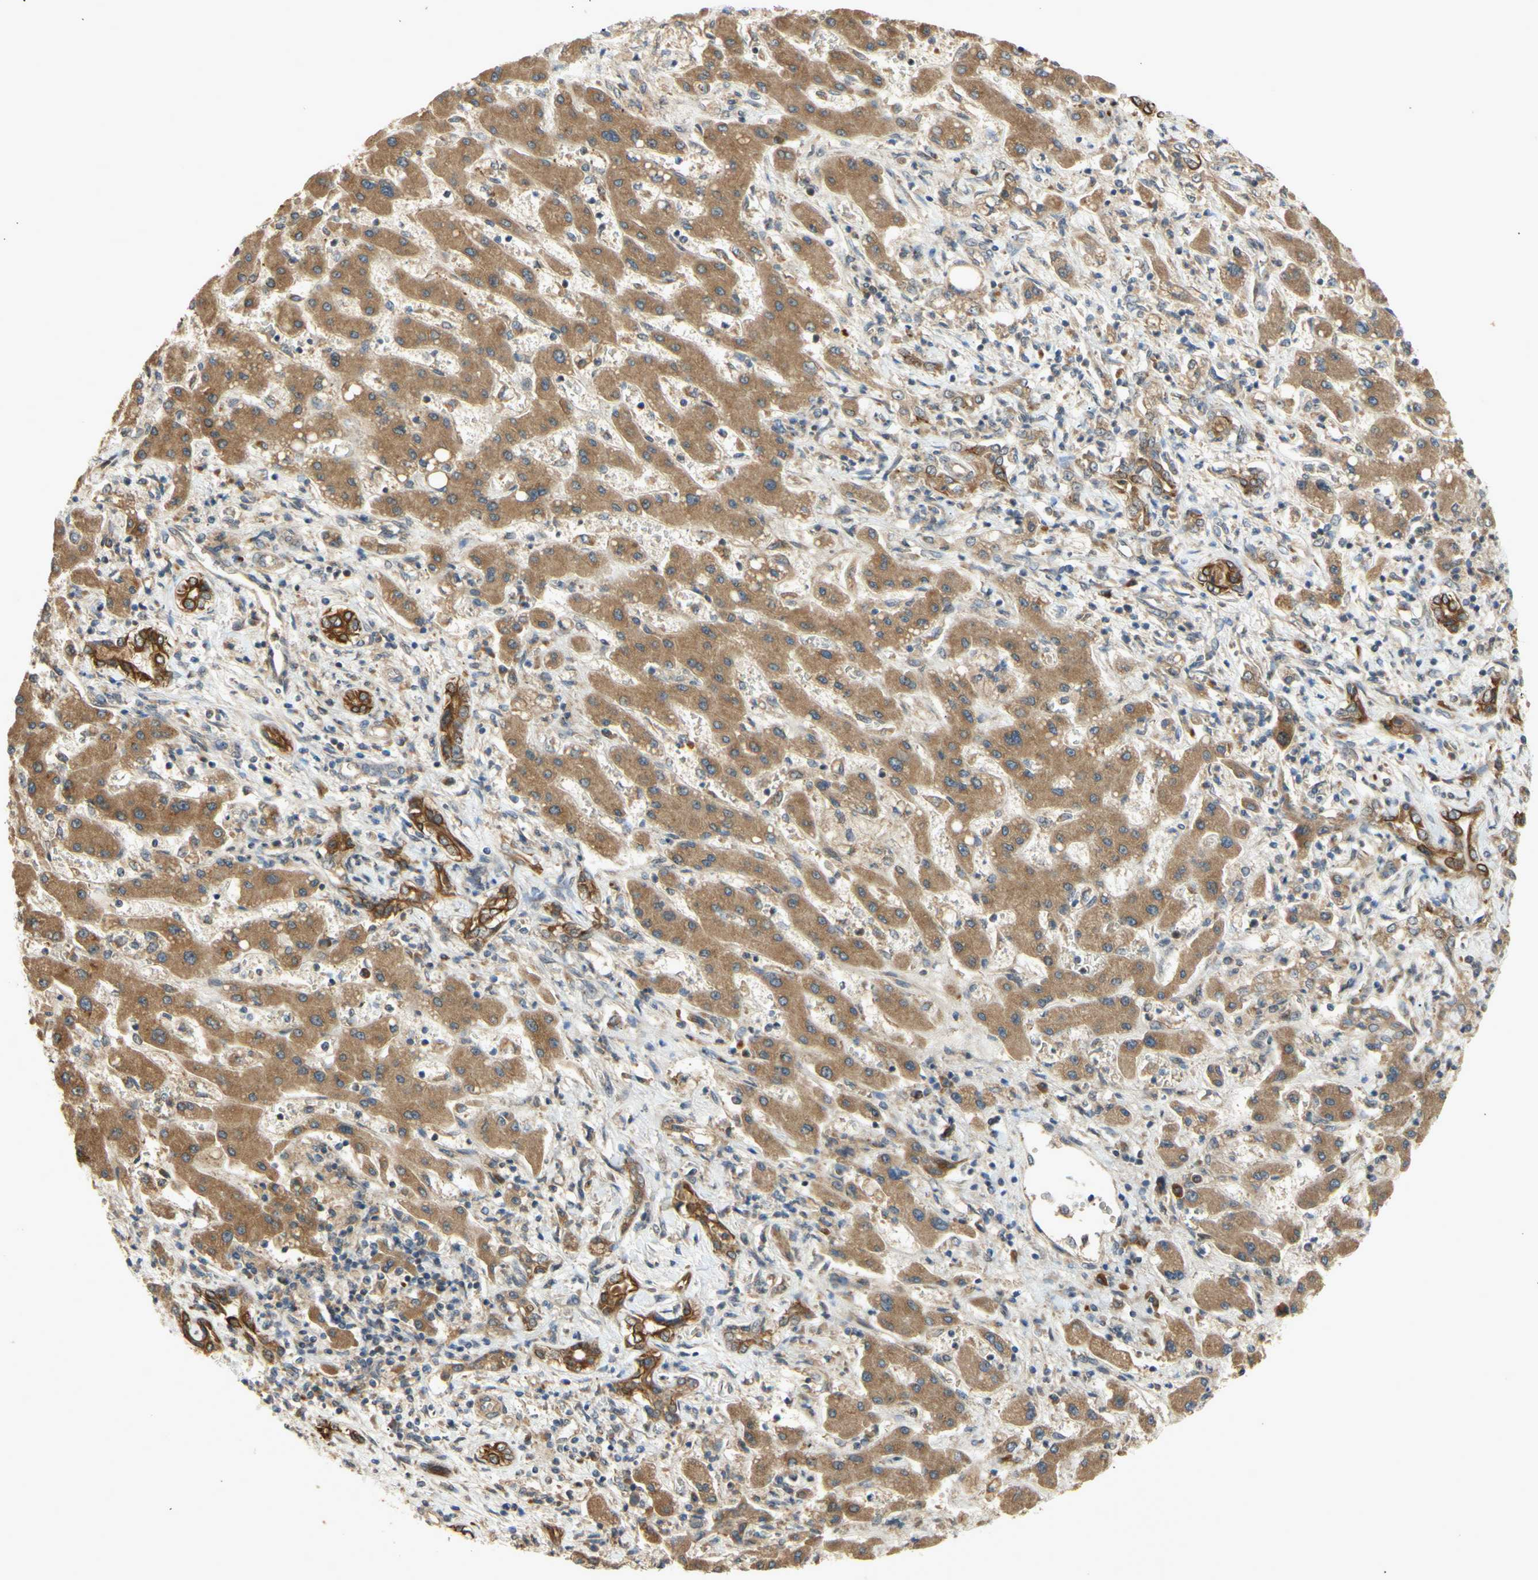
{"staining": {"intensity": "strong", "quantity": ">75%", "location": "cytoplasmic/membranous"}, "tissue": "liver cancer", "cell_type": "Tumor cells", "image_type": "cancer", "snomed": [{"axis": "morphology", "description": "Cholangiocarcinoma"}, {"axis": "topography", "description": "Liver"}], "caption": "IHC image of neoplastic tissue: human cholangiocarcinoma (liver) stained using immunohistochemistry (IHC) demonstrates high levels of strong protein expression localized specifically in the cytoplasmic/membranous of tumor cells, appearing as a cytoplasmic/membranous brown color.", "gene": "PKN1", "patient": {"sex": "male", "age": 50}}